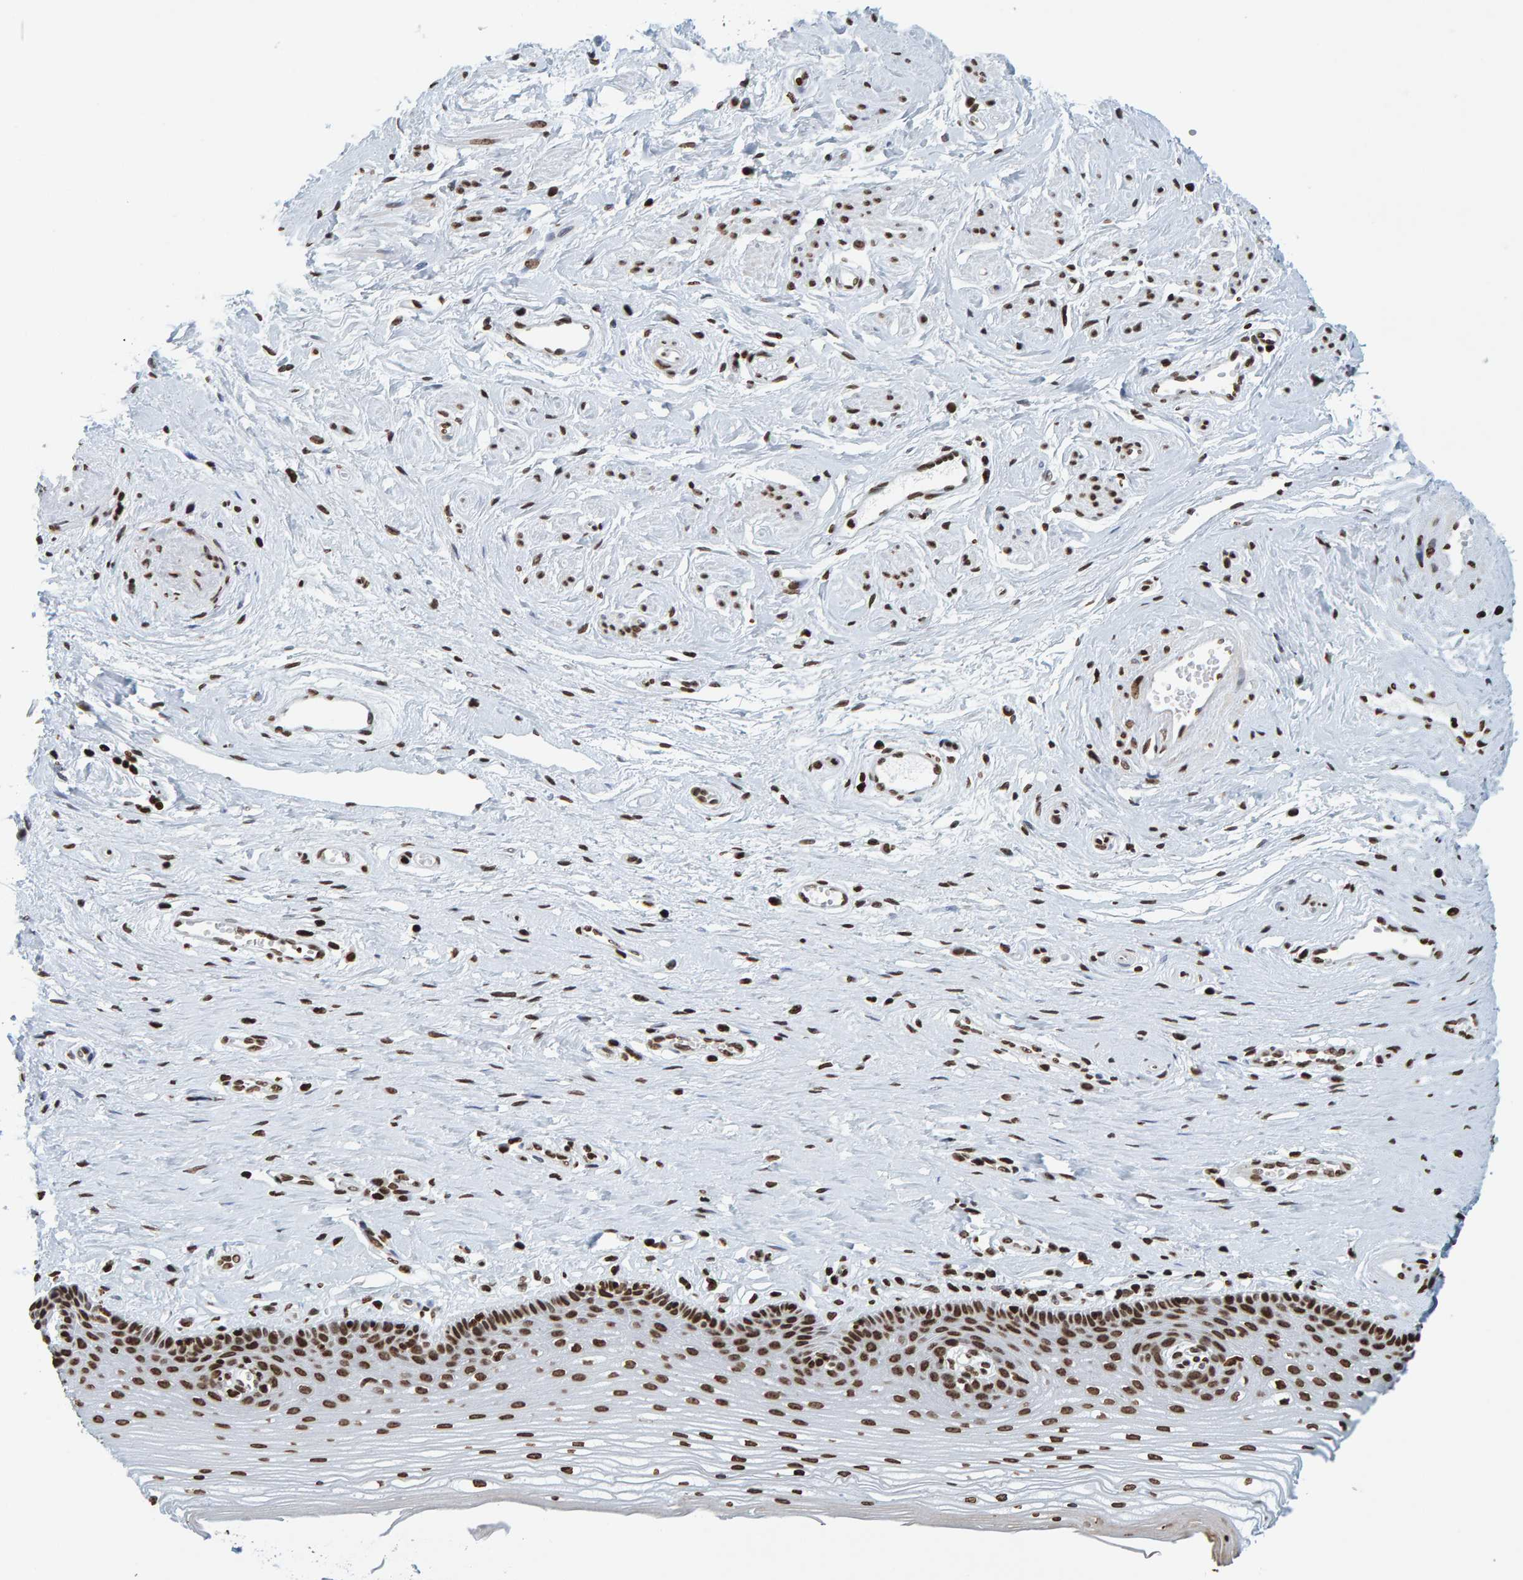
{"staining": {"intensity": "strong", "quantity": ">75%", "location": "nuclear"}, "tissue": "vagina", "cell_type": "Squamous epithelial cells", "image_type": "normal", "snomed": [{"axis": "morphology", "description": "Normal tissue, NOS"}, {"axis": "topography", "description": "Vagina"}], "caption": "A brown stain labels strong nuclear positivity of a protein in squamous epithelial cells of benign vagina. (DAB = brown stain, brightfield microscopy at high magnification).", "gene": "BRF2", "patient": {"sex": "female", "age": 46}}